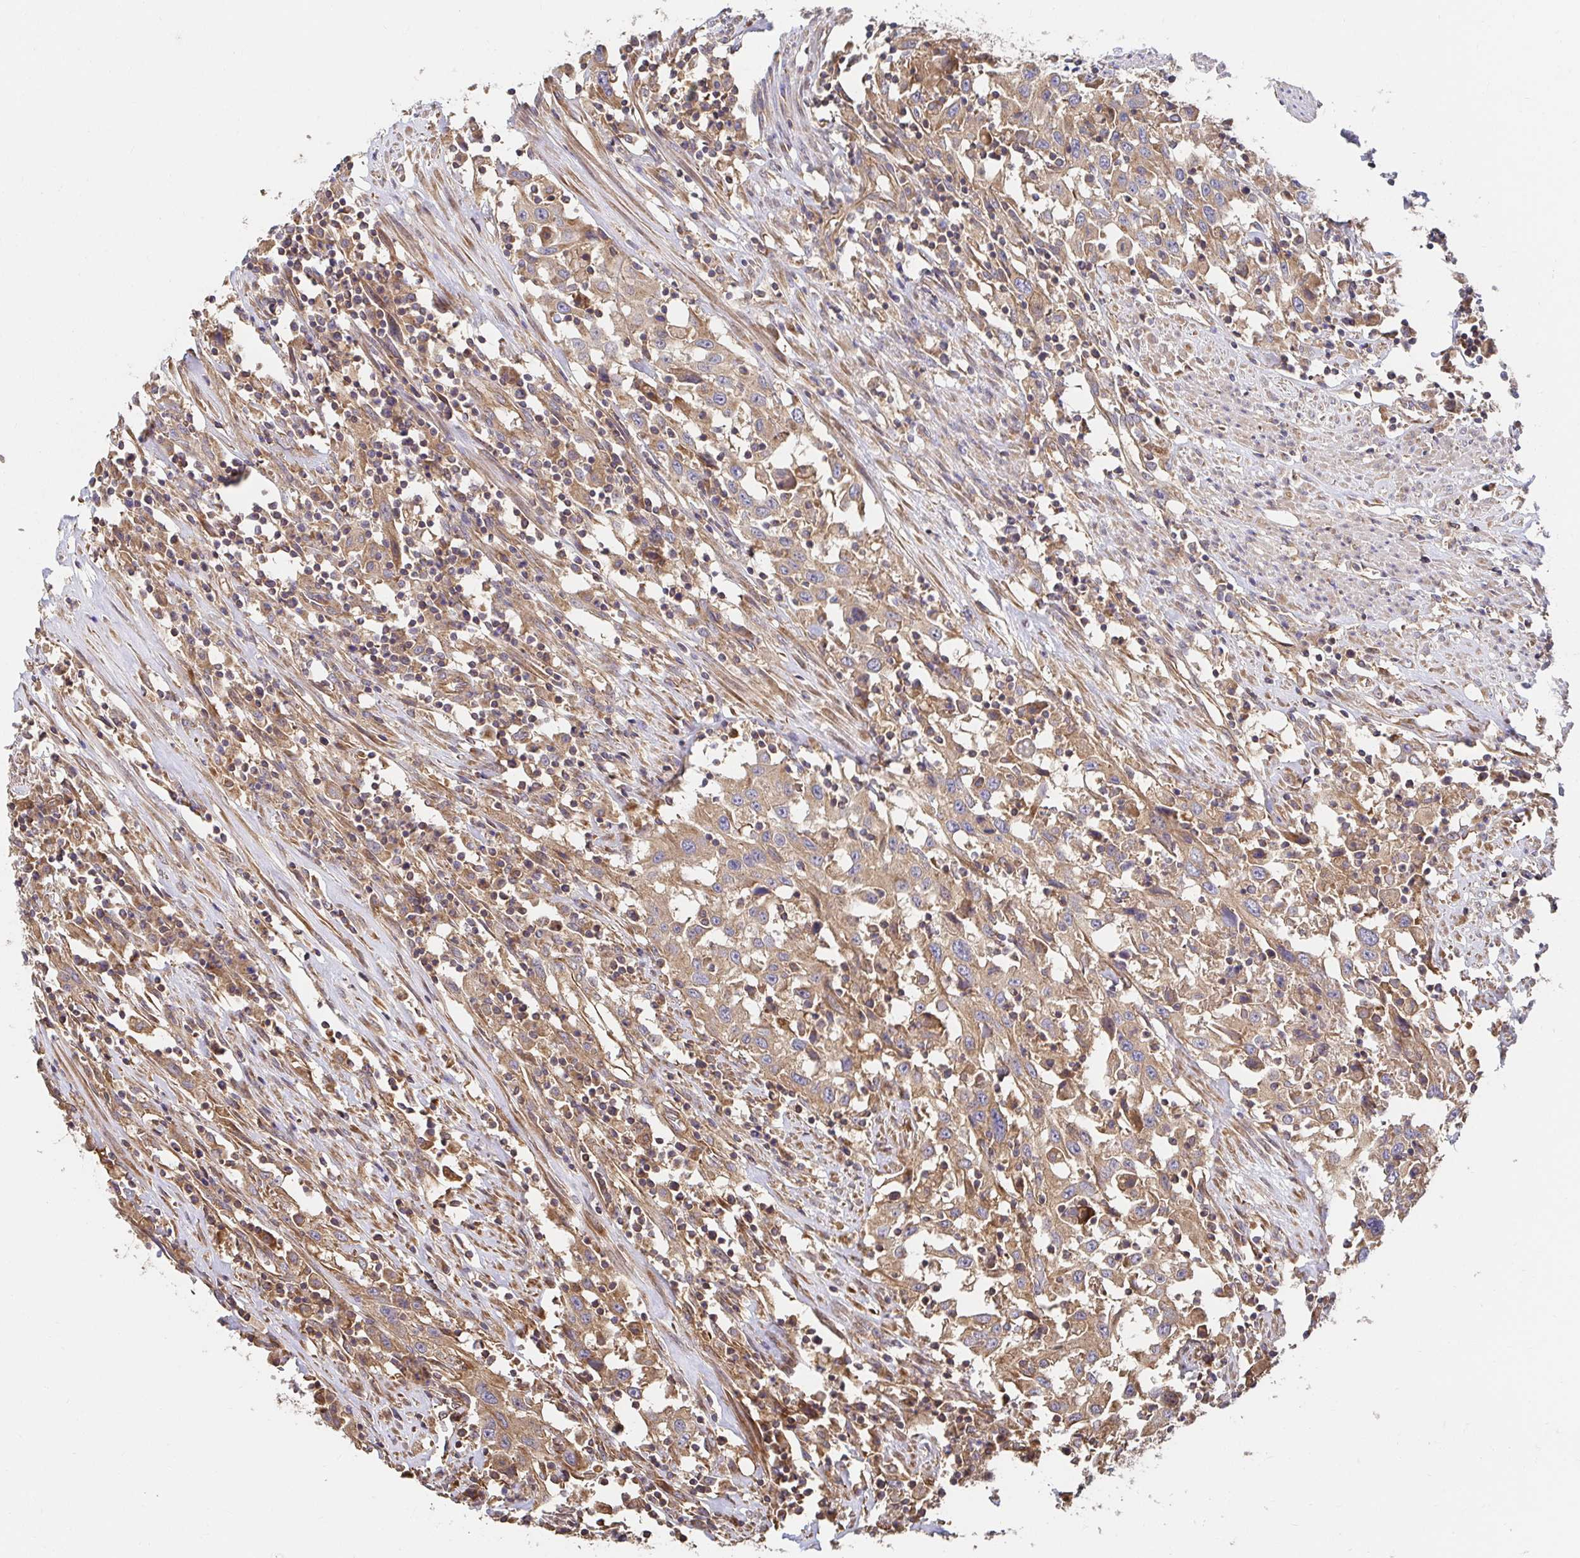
{"staining": {"intensity": "moderate", "quantity": ">75%", "location": "cytoplasmic/membranous"}, "tissue": "urothelial cancer", "cell_type": "Tumor cells", "image_type": "cancer", "snomed": [{"axis": "morphology", "description": "Urothelial carcinoma, High grade"}, {"axis": "topography", "description": "Urinary bladder"}], "caption": "This is an image of immunohistochemistry (IHC) staining of urothelial cancer, which shows moderate expression in the cytoplasmic/membranous of tumor cells.", "gene": "APBB1", "patient": {"sex": "male", "age": 61}}